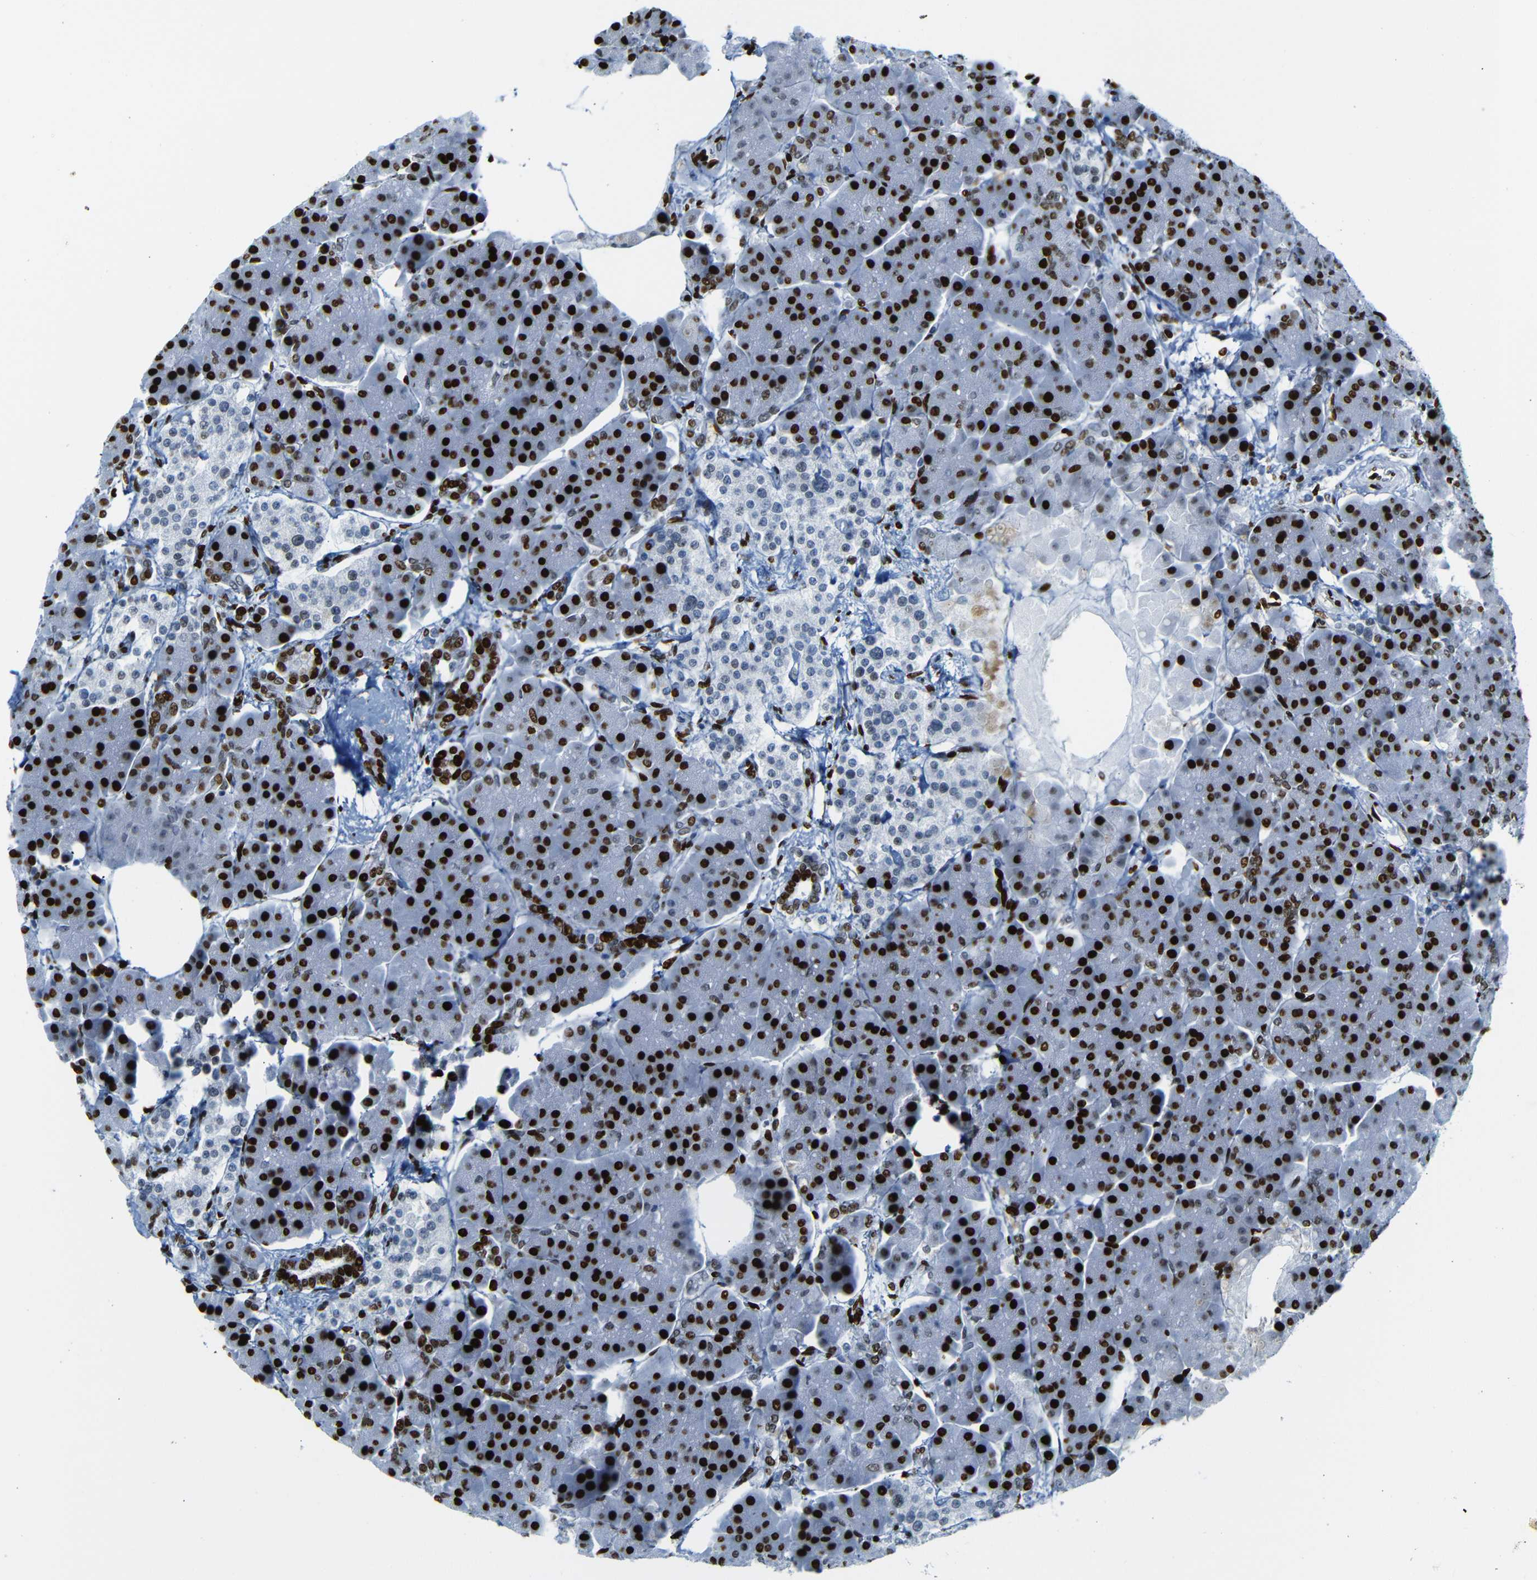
{"staining": {"intensity": "strong", "quantity": ">75%", "location": "nuclear"}, "tissue": "pancreas", "cell_type": "Exocrine glandular cells", "image_type": "normal", "snomed": [{"axis": "morphology", "description": "Normal tissue, NOS"}, {"axis": "topography", "description": "Pancreas"}], "caption": "Brown immunohistochemical staining in benign human pancreas exhibits strong nuclear positivity in about >75% of exocrine glandular cells.", "gene": "NPIPB15", "patient": {"sex": "female", "age": 70}}